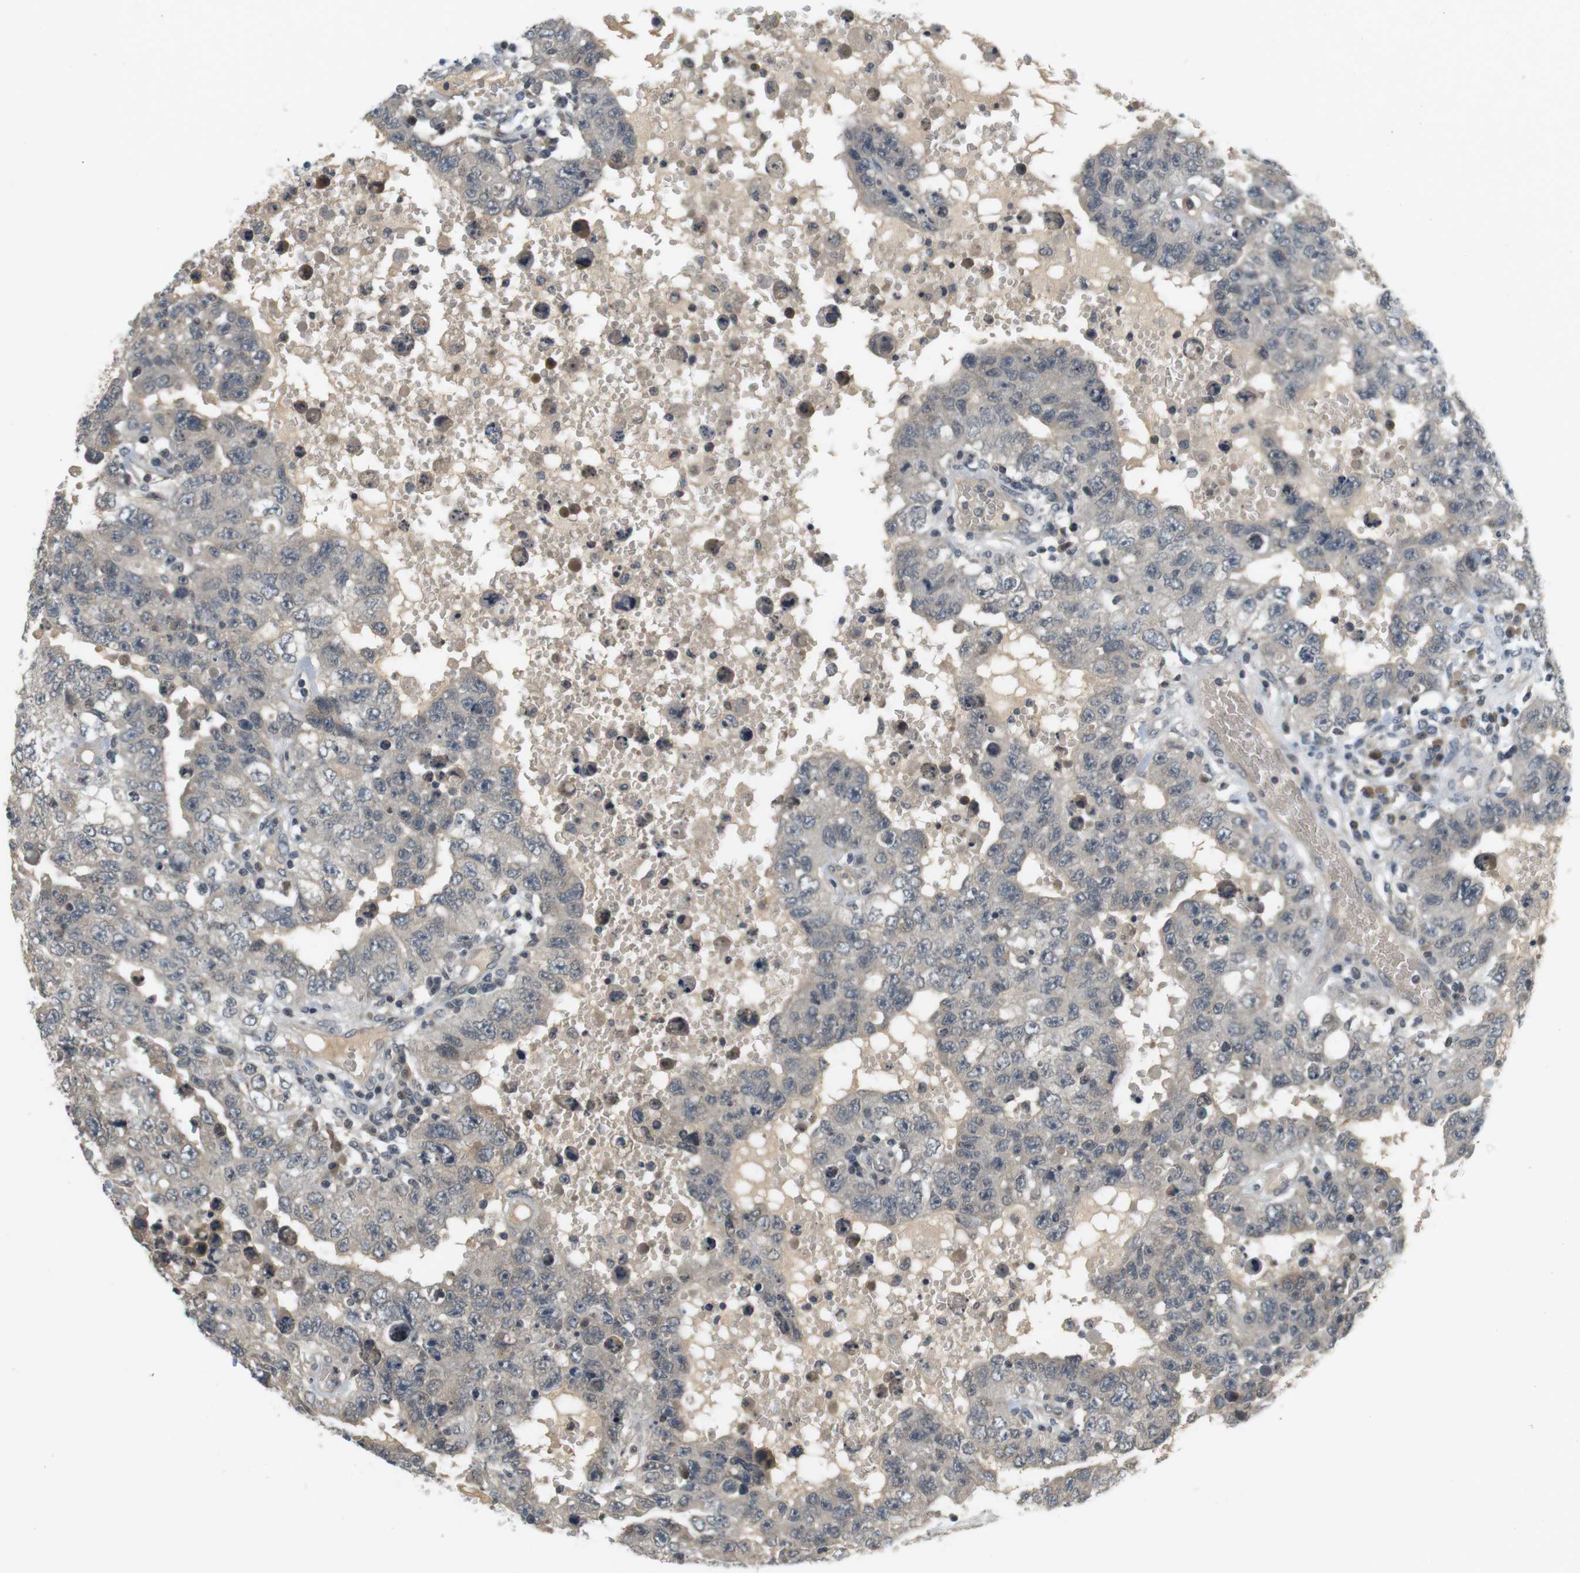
{"staining": {"intensity": "weak", "quantity": "<25%", "location": "cytoplasmic/membranous"}, "tissue": "testis cancer", "cell_type": "Tumor cells", "image_type": "cancer", "snomed": [{"axis": "morphology", "description": "Carcinoma, Embryonal, NOS"}, {"axis": "topography", "description": "Testis"}], "caption": "A histopathology image of embryonal carcinoma (testis) stained for a protein demonstrates no brown staining in tumor cells.", "gene": "WNT7A", "patient": {"sex": "male", "age": 26}}